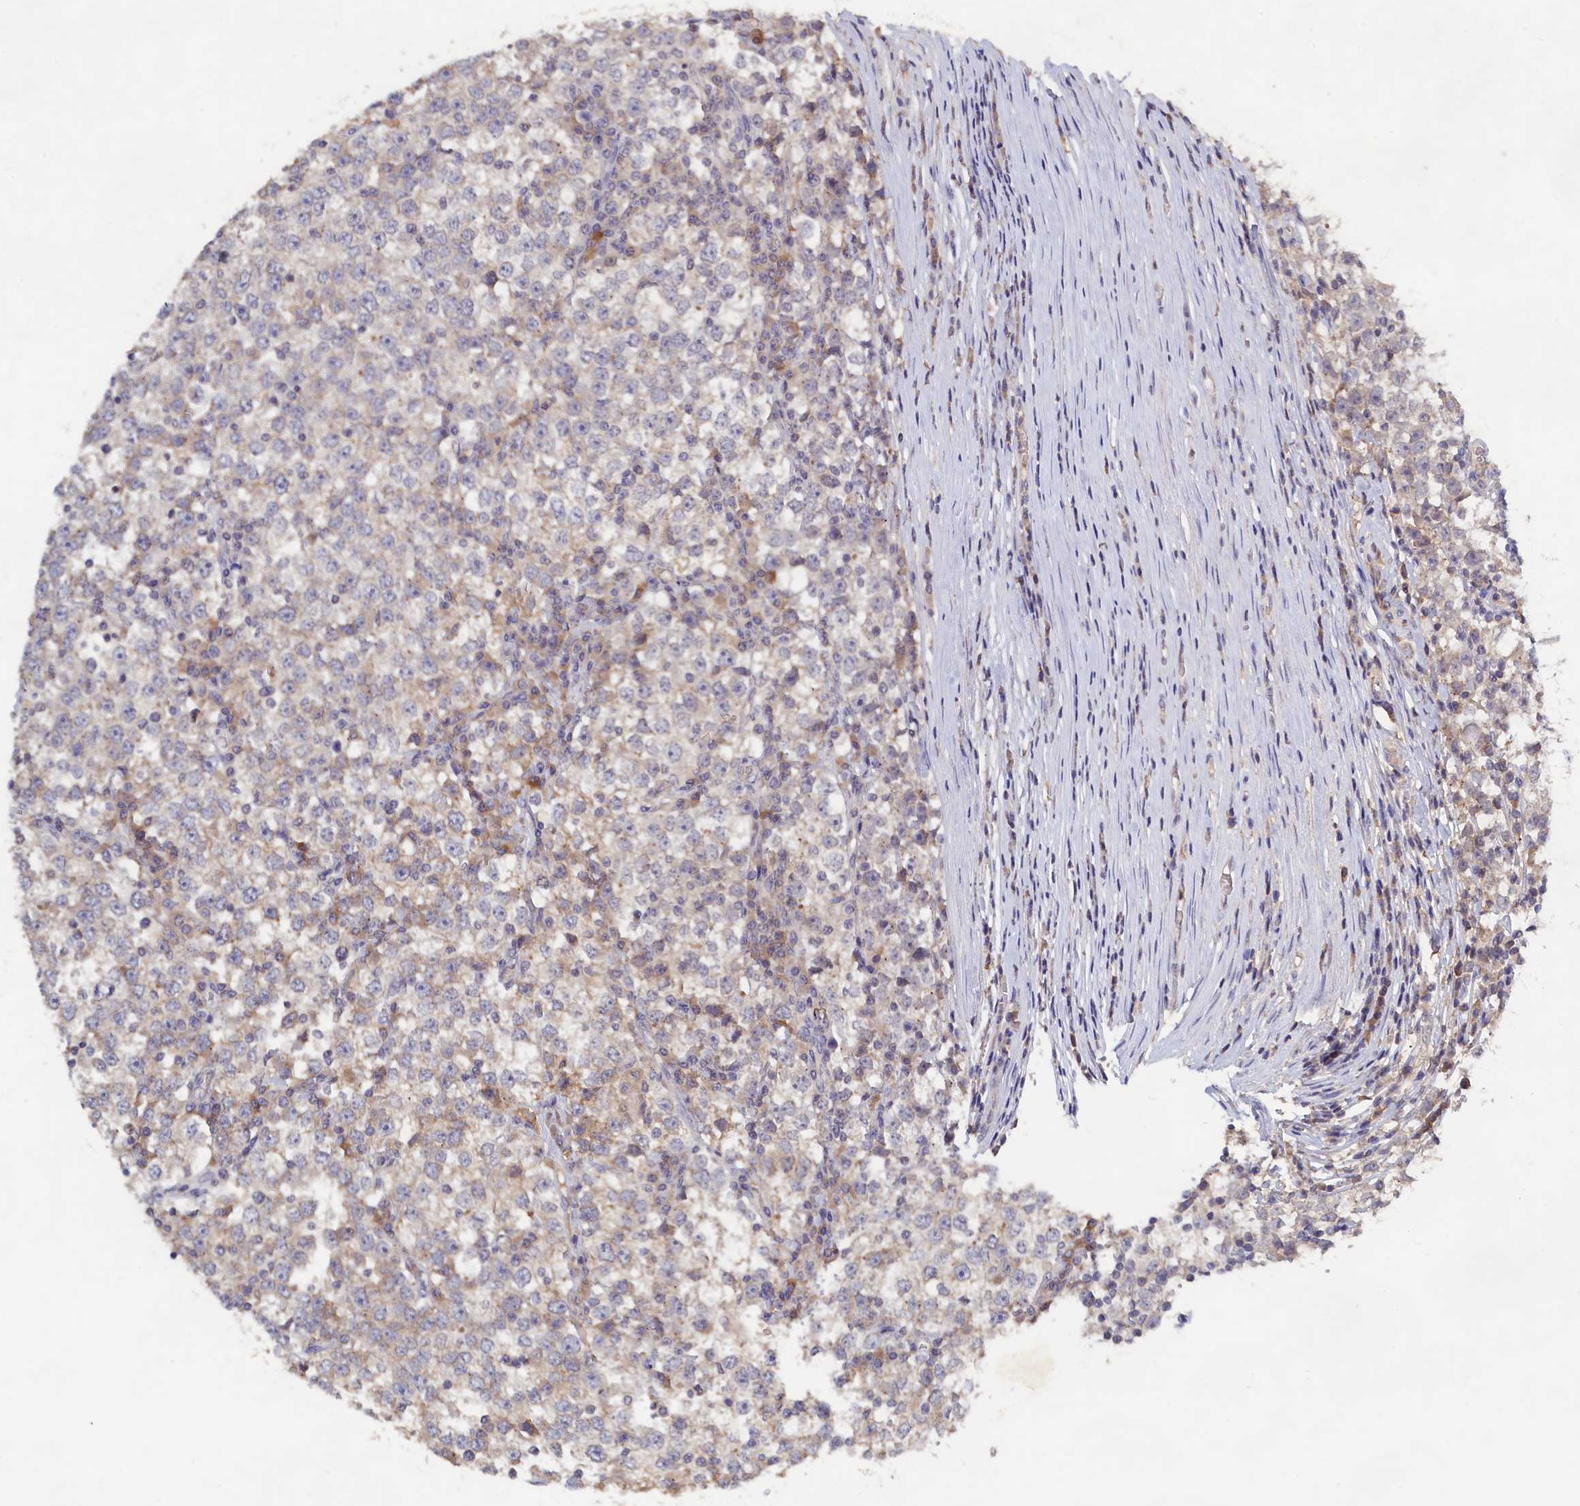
{"staining": {"intensity": "negative", "quantity": "none", "location": "none"}, "tissue": "testis cancer", "cell_type": "Tumor cells", "image_type": "cancer", "snomed": [{"axis": "morphology", "description": "Seminoma, NOS"}, {"axis": "topography", "description": "Testis"}], "caption": "An immunohistochemistry (IHC) image of testis cancer is shown. There is no staining in tumor cells of testis cancer. The staining was performed using DAB (3,3'-diaminobenzidine) to visualize the protein expression in brown, while the nuclei were stained in blue with hematoxylin (Magnification: 20x).", "gene": "CELF5", "patient": {"sex": "male", "age": 65}}